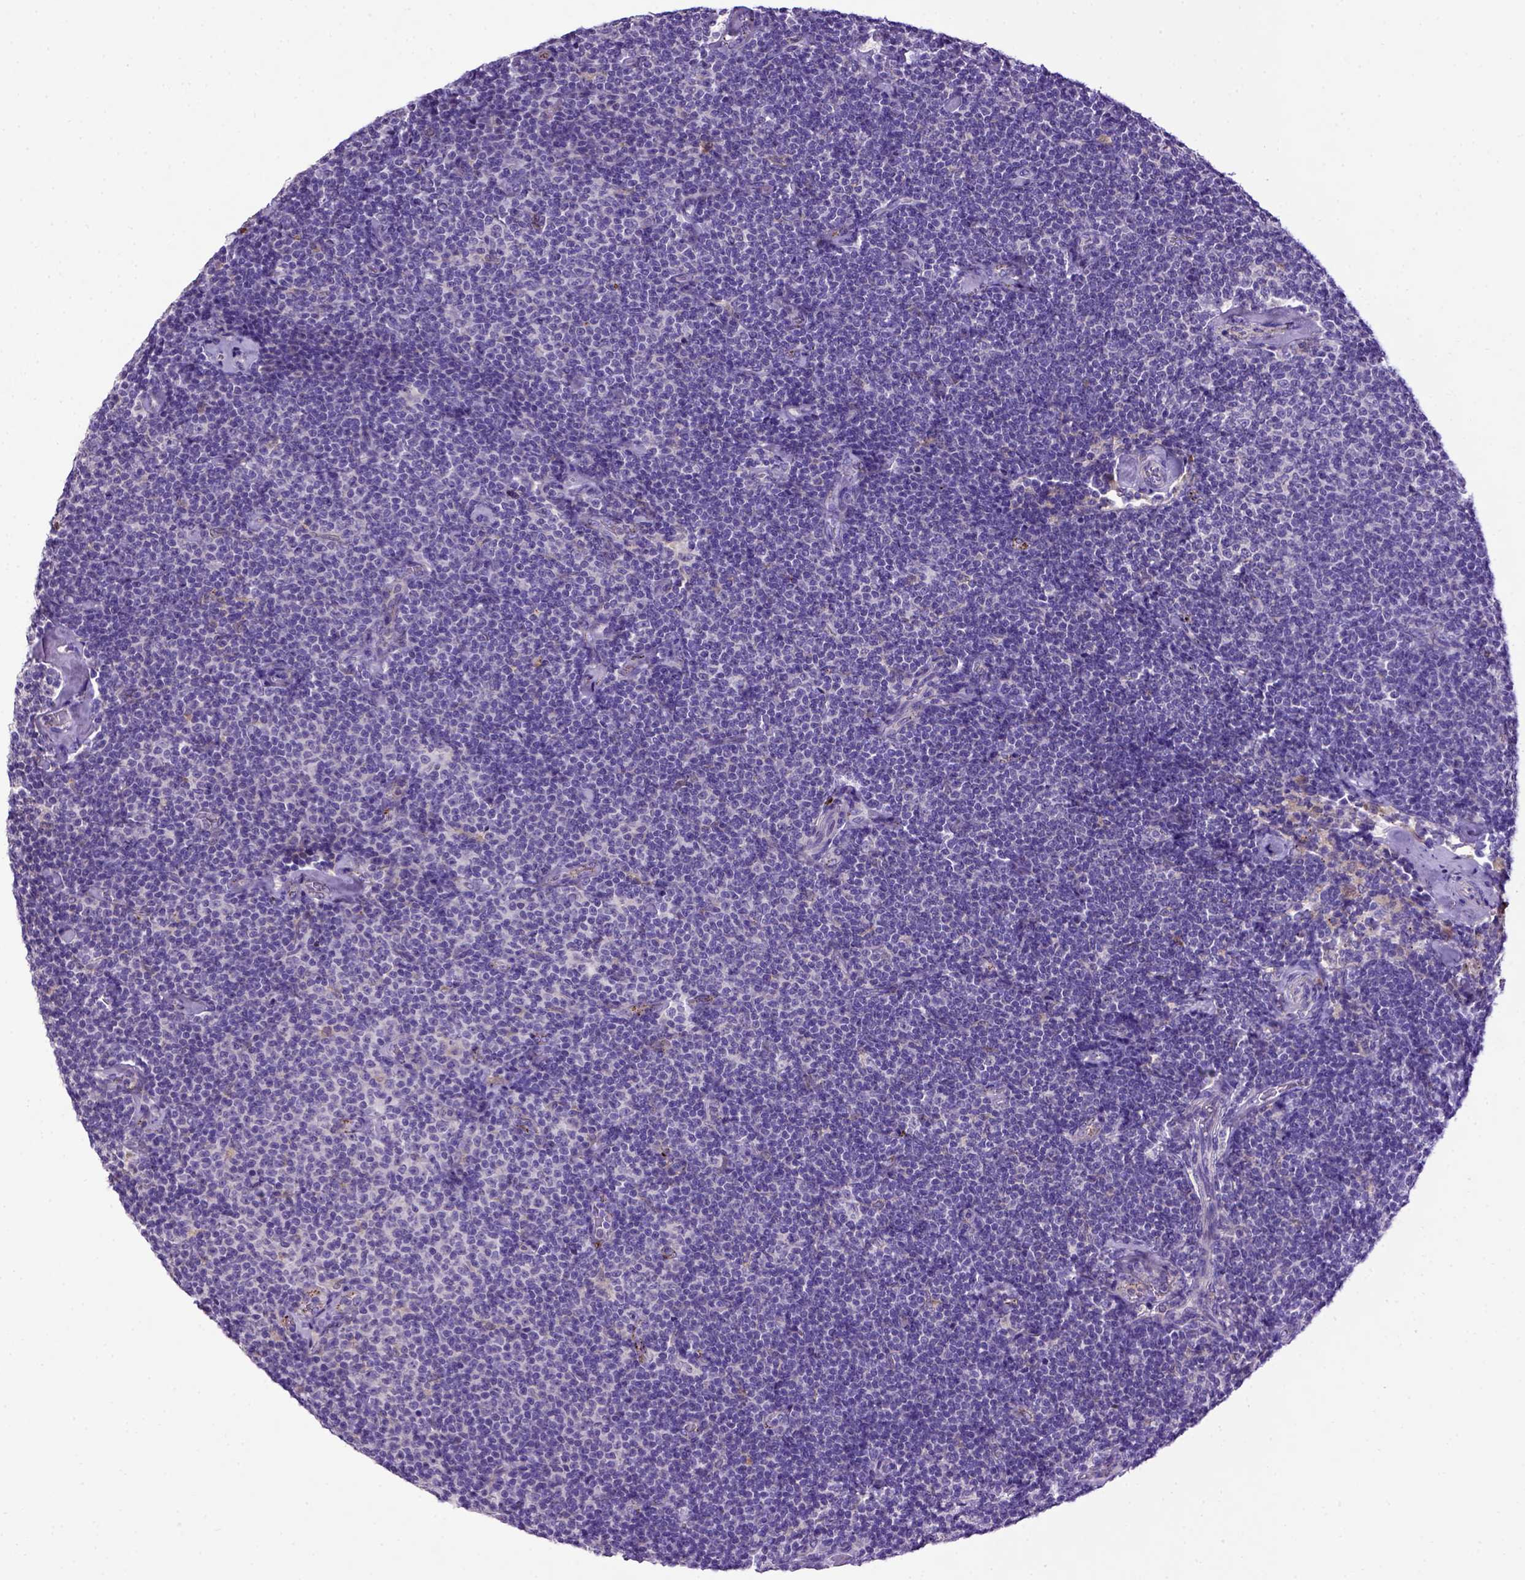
{"staining": {"intensity": "negative", "quantity": "none", "location": "none"}, "tissue": "lymphoma", "cell_type": "Tumor cells", "image_type": "cancer", "snomed": [{"axis": "morphology", "description": "Malignant lymphoma, non-Hodgkin's type, Low grade"}, {"axis": "topography", "description": "Lymph node"}], "caption": "Immunohistochemistry (IHC) histopathology image of neoplastic tissue: low-grade malignant lymphoma, non-Hodgkin's type stained with DAB reveals no significant protein positivity in tumor cells.", "gene": "ADAM12", "patient": {"sex": "male", "age": 81}}